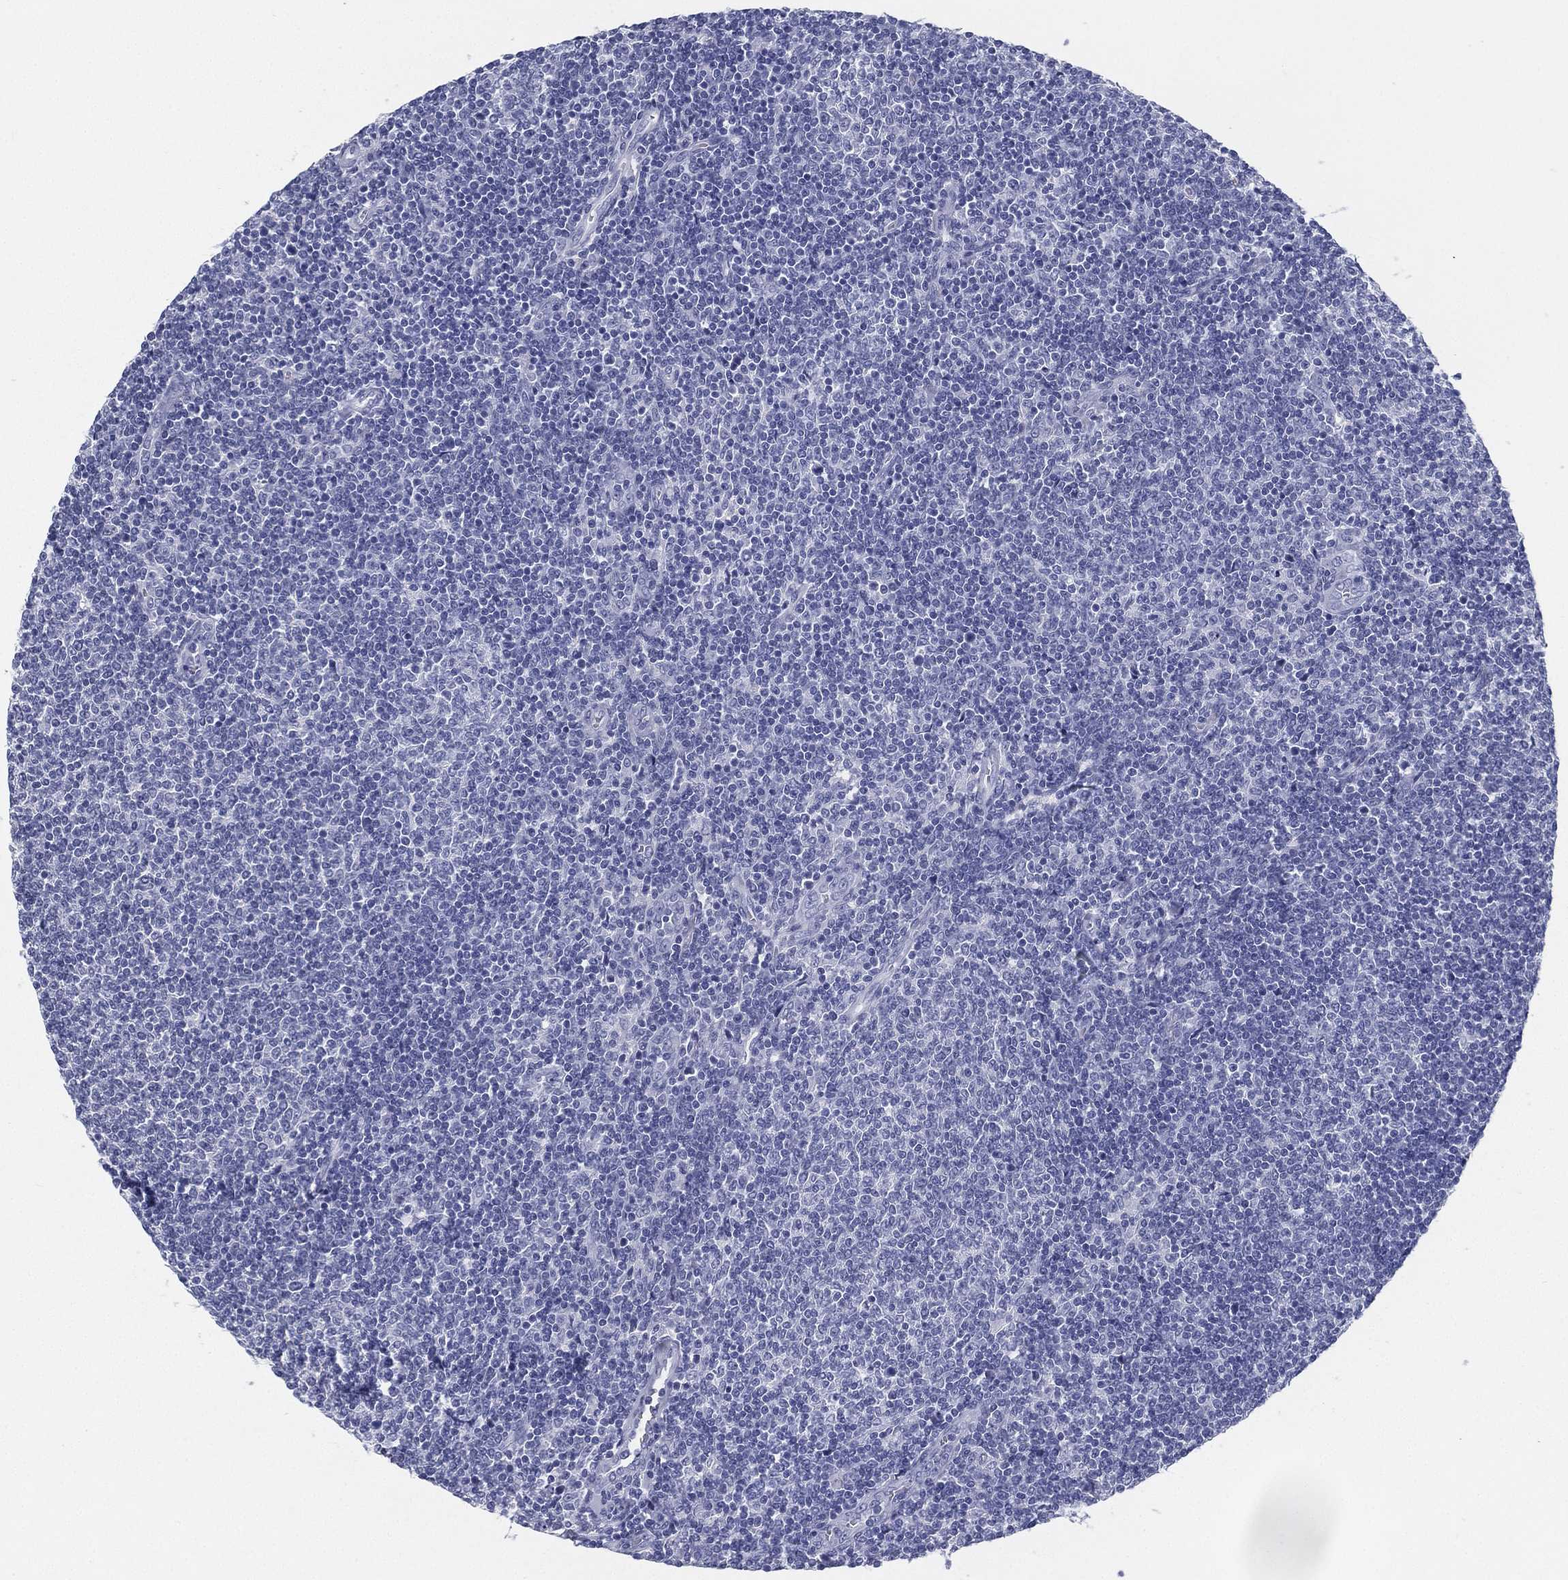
{"staining": {"intensity": "negative", "quantity": "none", "location": "none"}, "tissue": "lymphoma", "cell_type": "Tumor cells", "image_type": "cancer", "snomed": [{"axis": "morphology", "description": "Malignant lymphoma, non-Hodgkin's type, Low grade"}, {"axis": "topography", "description": "Lymph node"}], "caption": "Lymphoma was stained to show a protein in brown. There is no significant staining in tumor cells.", "gene": "ATP1B2", "patient": {"sex": "male", "age": 52}}